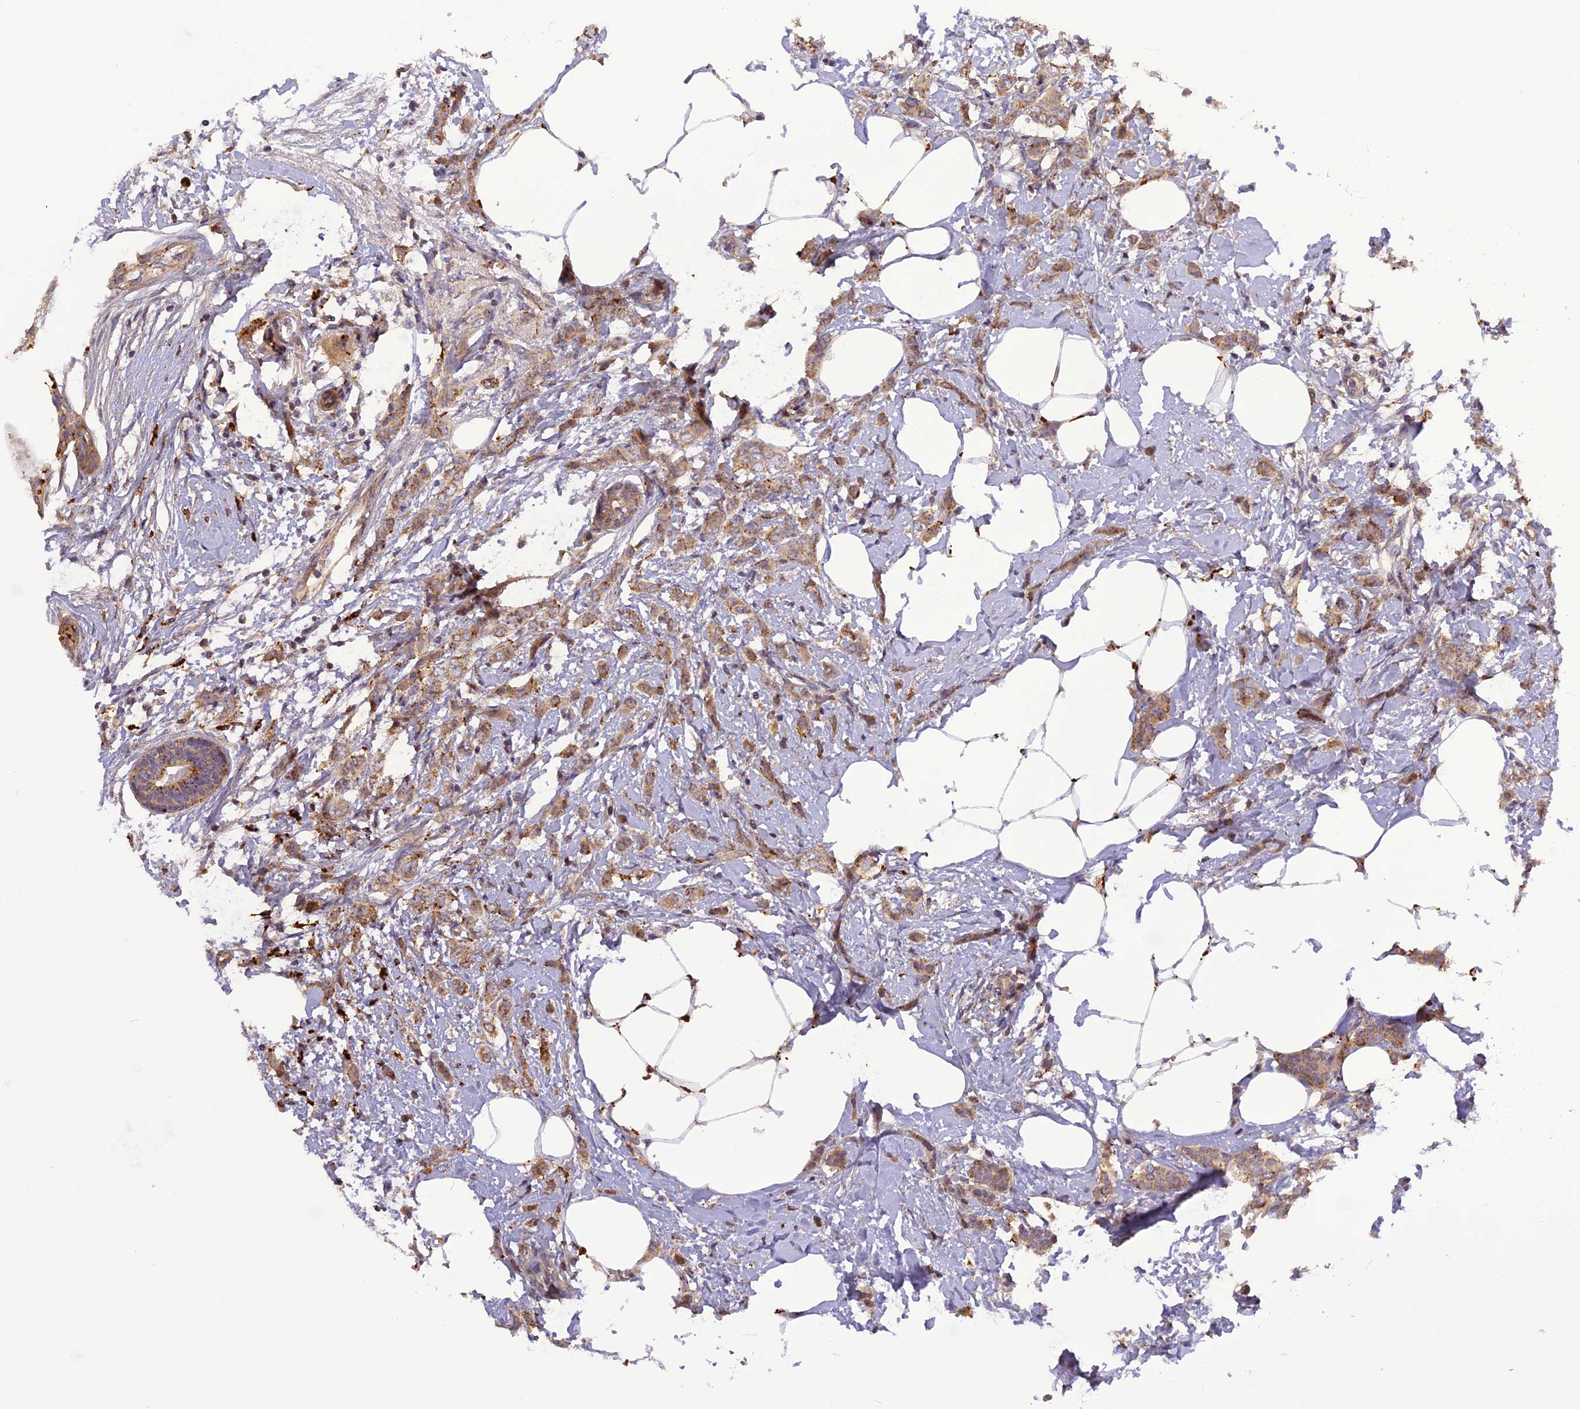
{"staining": {"intensity": "moderate", "quantity": ">75%", "location": "cytoplasmic/membranous"}, "tissue": "breast cancer", "cell_type": "Tumor cells", "image_type": "cancer", "snomed": [{"axis": "morphology", "description": "Duct carcinoma"}, {"axis": "topography", "description": "Breast"}], "caption": "Immunohistochemistry photomicrograph of breast cancer (invasive ductal carcinoma) stained for a protein (brown), which demonstrates medium levels of moderate cytoplasmic/membranous expression in approximately >75% of tumor cells.", "gene": "FNIP2", "patient": {"sex": "female", "age": 72}}